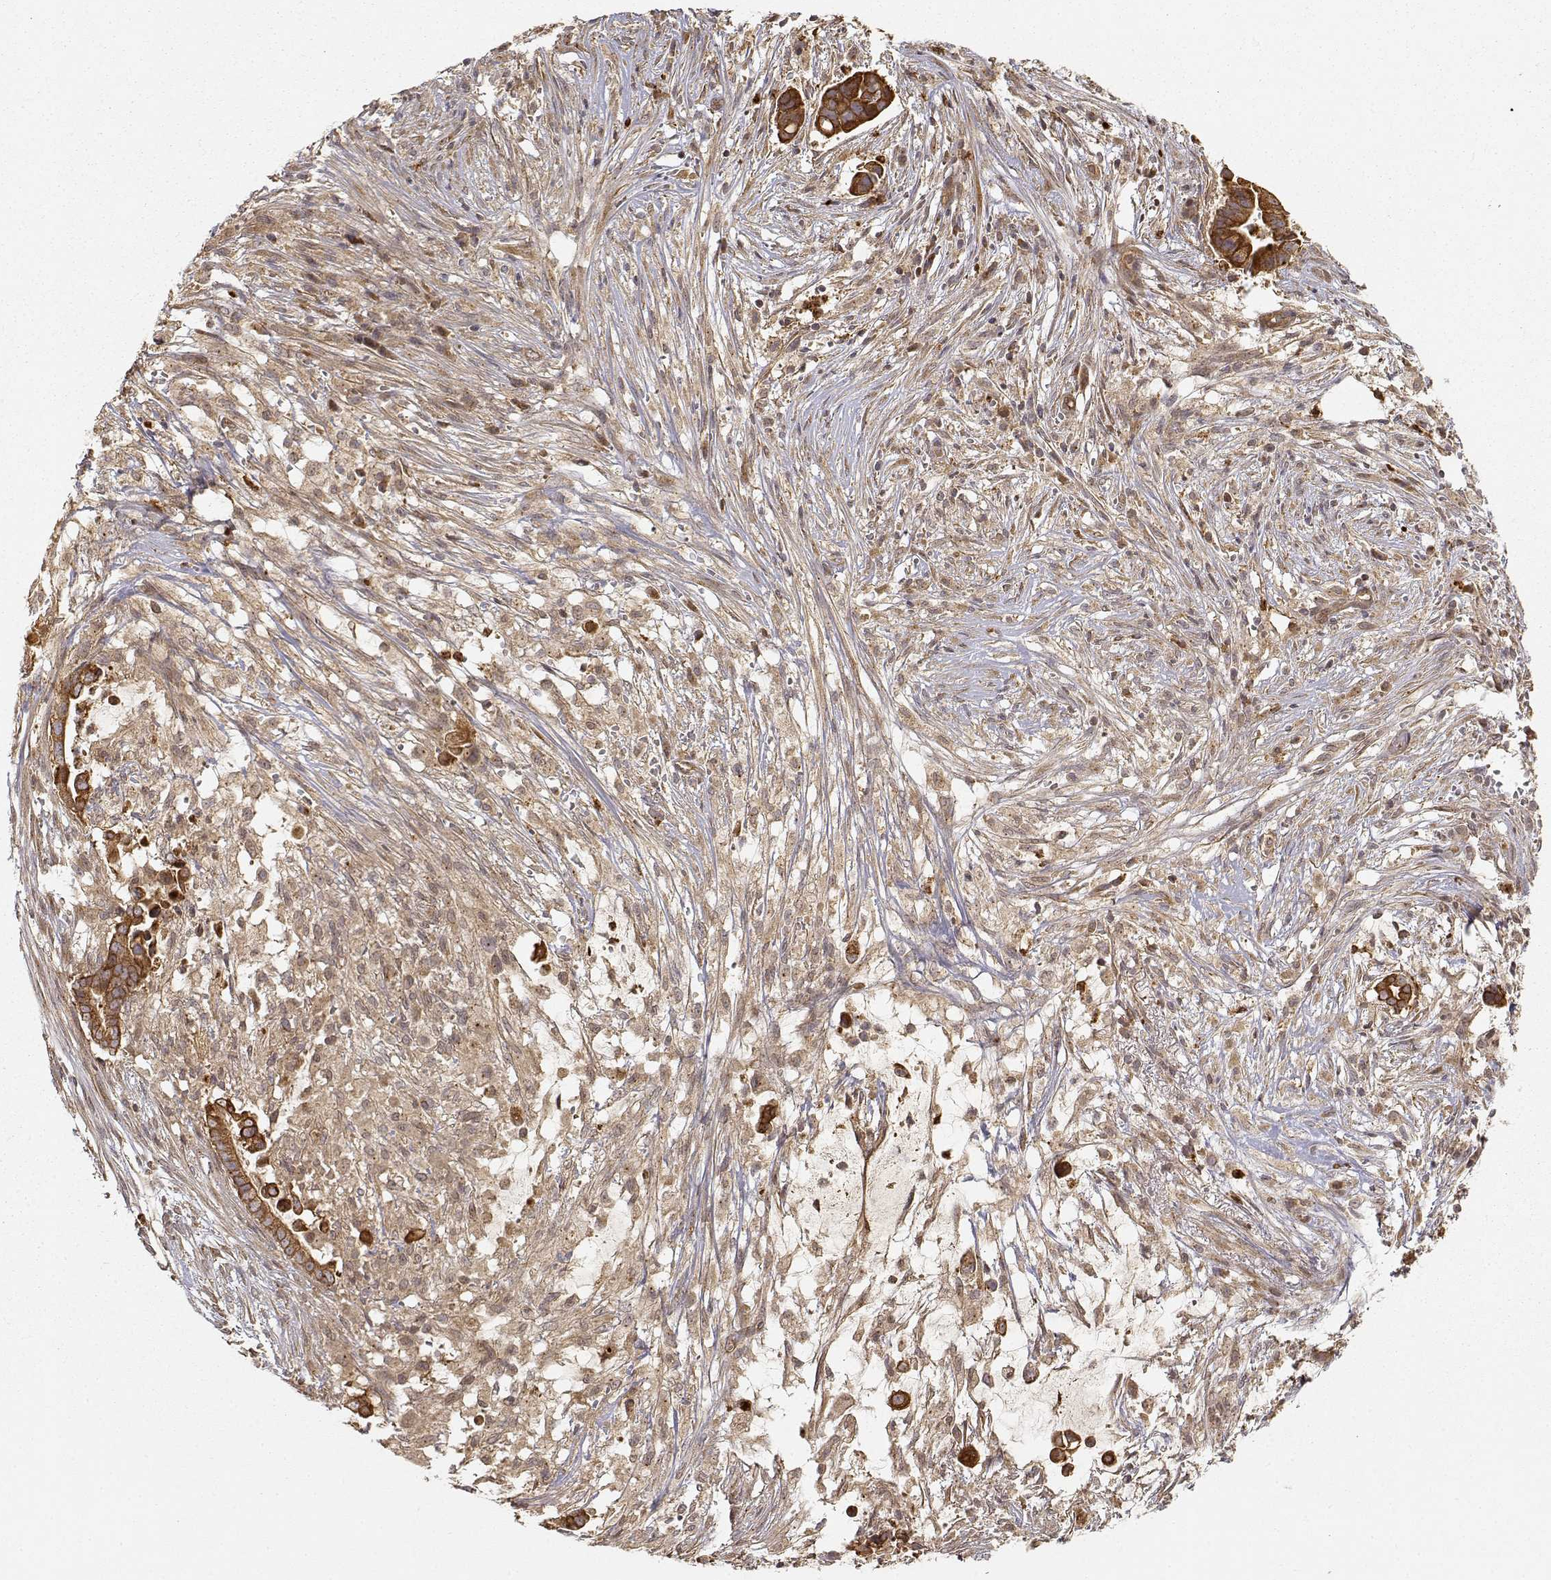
{"staining": {"intensity": "strong", "quantity": ">75%", "location": "cytoplasmic/membranous"}, "tissue": "pancreatic cancer", "cell_type": "Tumor cells", "image_type": "cancer", "snomed": [{"axis": "morphology", "description": "Adenocarcinoma, NOS"}, {"axis": "topography", "description": "Pancreas"}], "caption": "Immunohistochemical staining of pancreatic adenocarcinoma displays strong cytoplasmic/membranous protein staining in approximately >75% of tumor cells. The staining was performed using DAB (3,3'-diaminobenzidine) to visualize the protein expression in brown, while the nuclei were stained in blue with hematoxylin (Magnification: 20x).", "gene": "CDK5RAP2", "patient": {"sex": "male", "age": 61}}